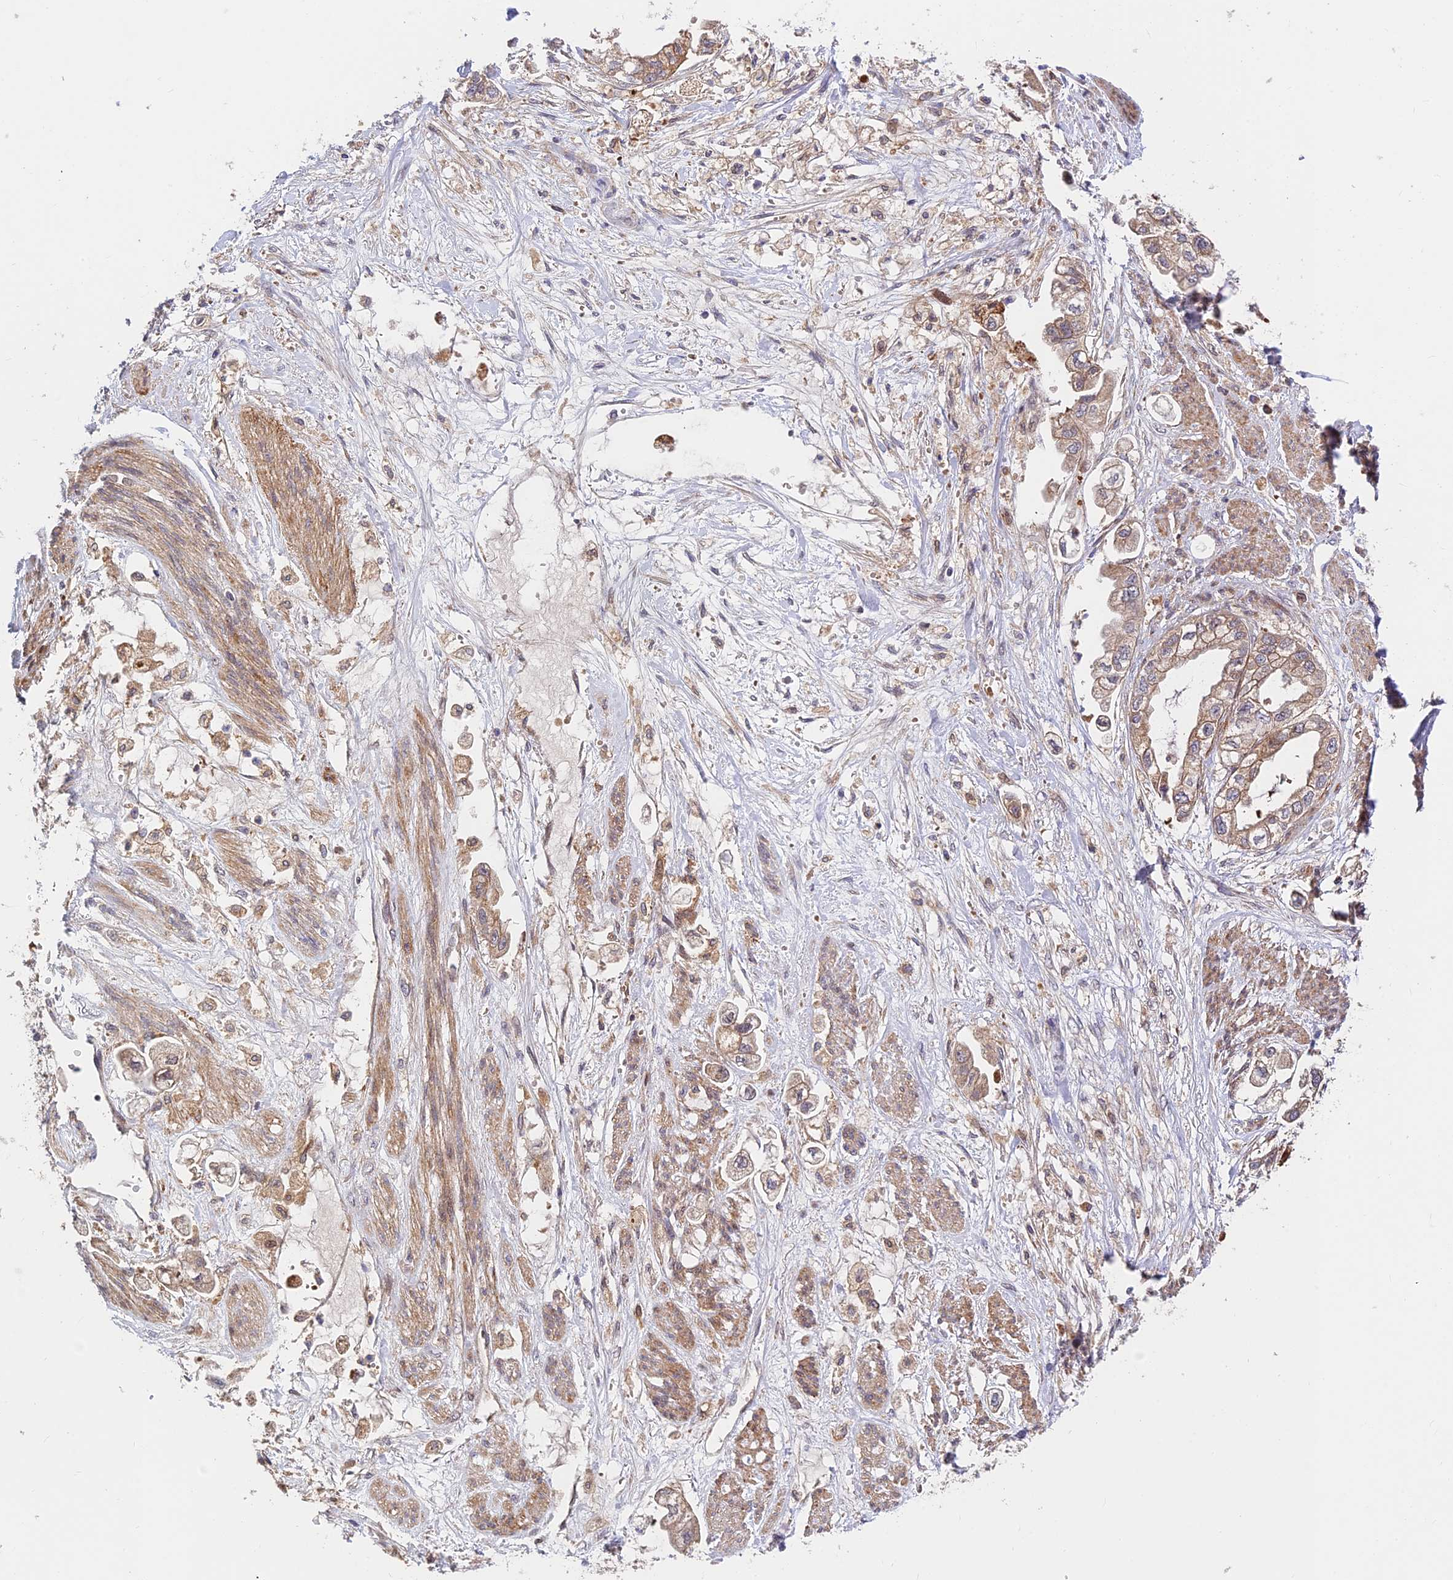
{"staining": {"intensity": "weak", "quantity": "25%-75%", "location": "cytoplasmic/membranous"}, "tissue": "stomach cancer", "cell_type": "Tumor cells", "image_type": "cancer", "snomed": [{"axis": "morphology", "description": "Adenocarcinoma, NOS"}, {"axis": "topography", "description": "Stomach"}], "caption": "High-power microscopy captured an immunohistochemistry image of stomach cancer (adenocarcinoma), revealing weak cytoplasmic/membranous expression in approximately 25%-75% of tumor cells.", "gene": "FUOM", "patient": {"sex": "male", "age": 62}}